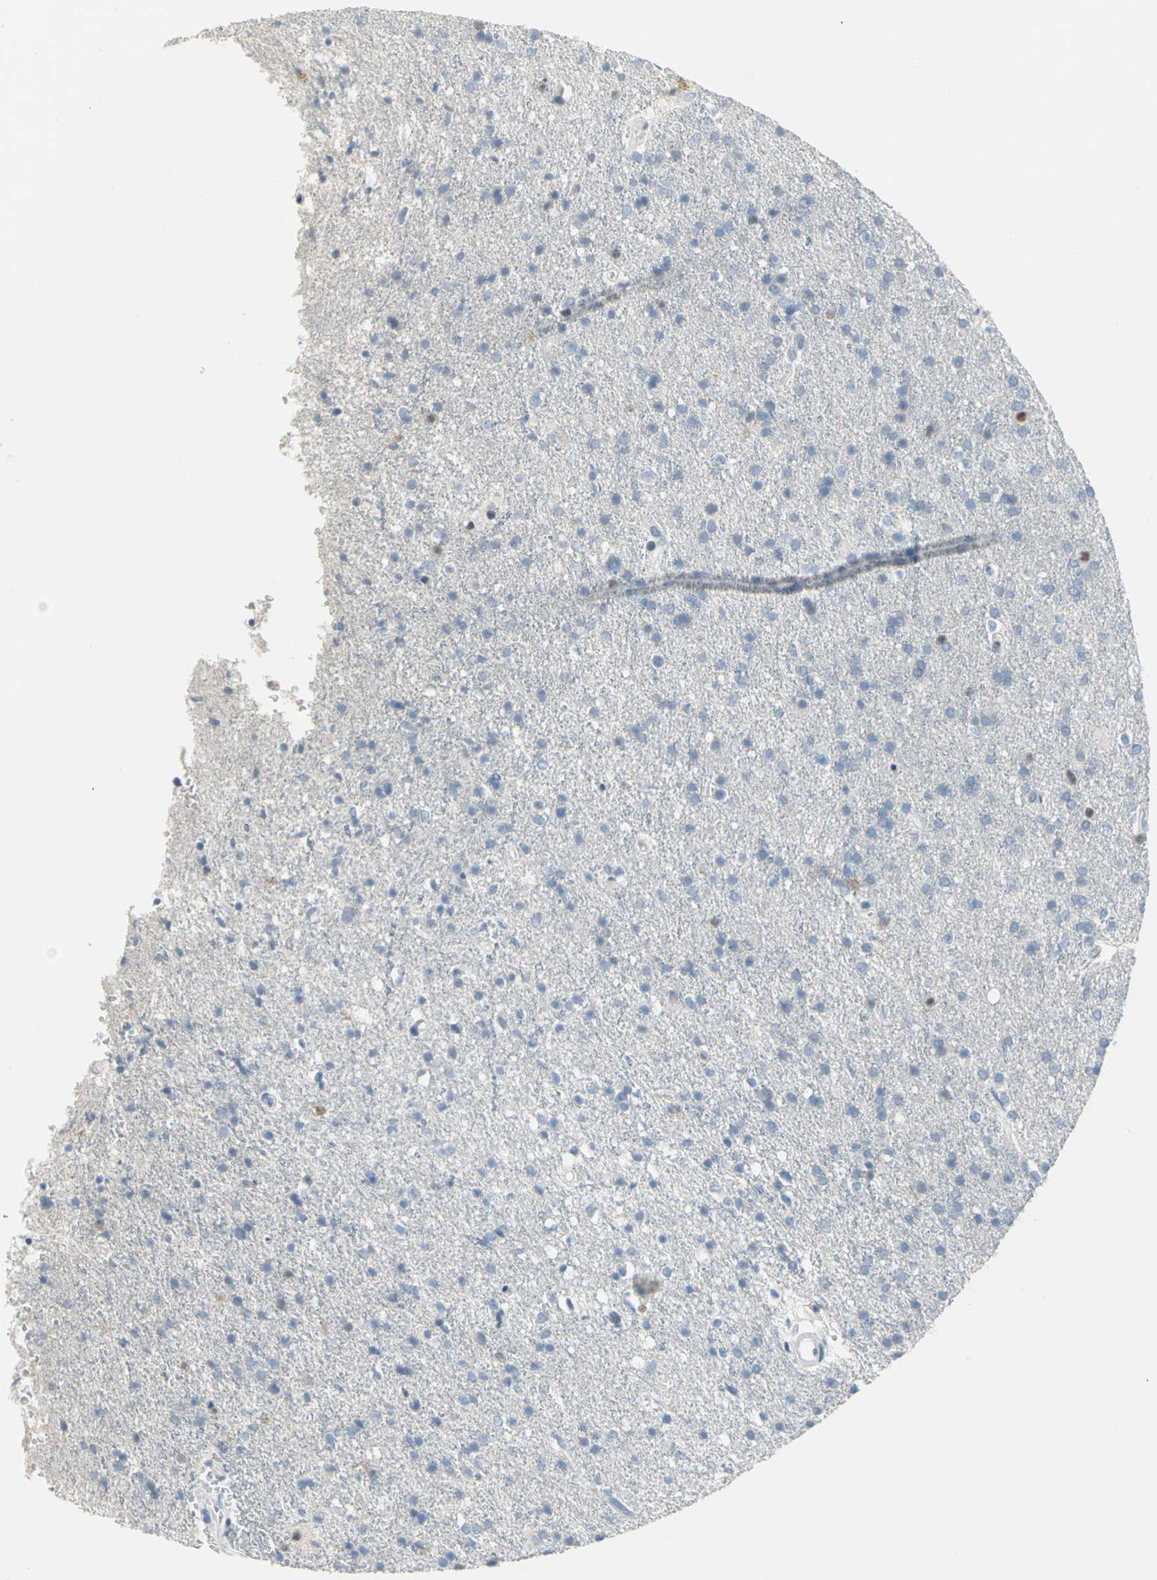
{"staining": {"intensity": "negative", "quantity": "none", "location": "none"}, "tissue": "glioma", "cell_type": "Tumor cells", "image_type": "cancer", "snomed": [{"axis": "morphology", "description": "Glioma, malignant, High grade"}, {"axis": "topography", "description": "Brain"}], "caption": "Immunohistochemical staining of human malignant glioma (high-grade) shows no significant positivity in tumor cells.", "gene": "NAB2", "patient": {"sex": "male", "age": 33}}